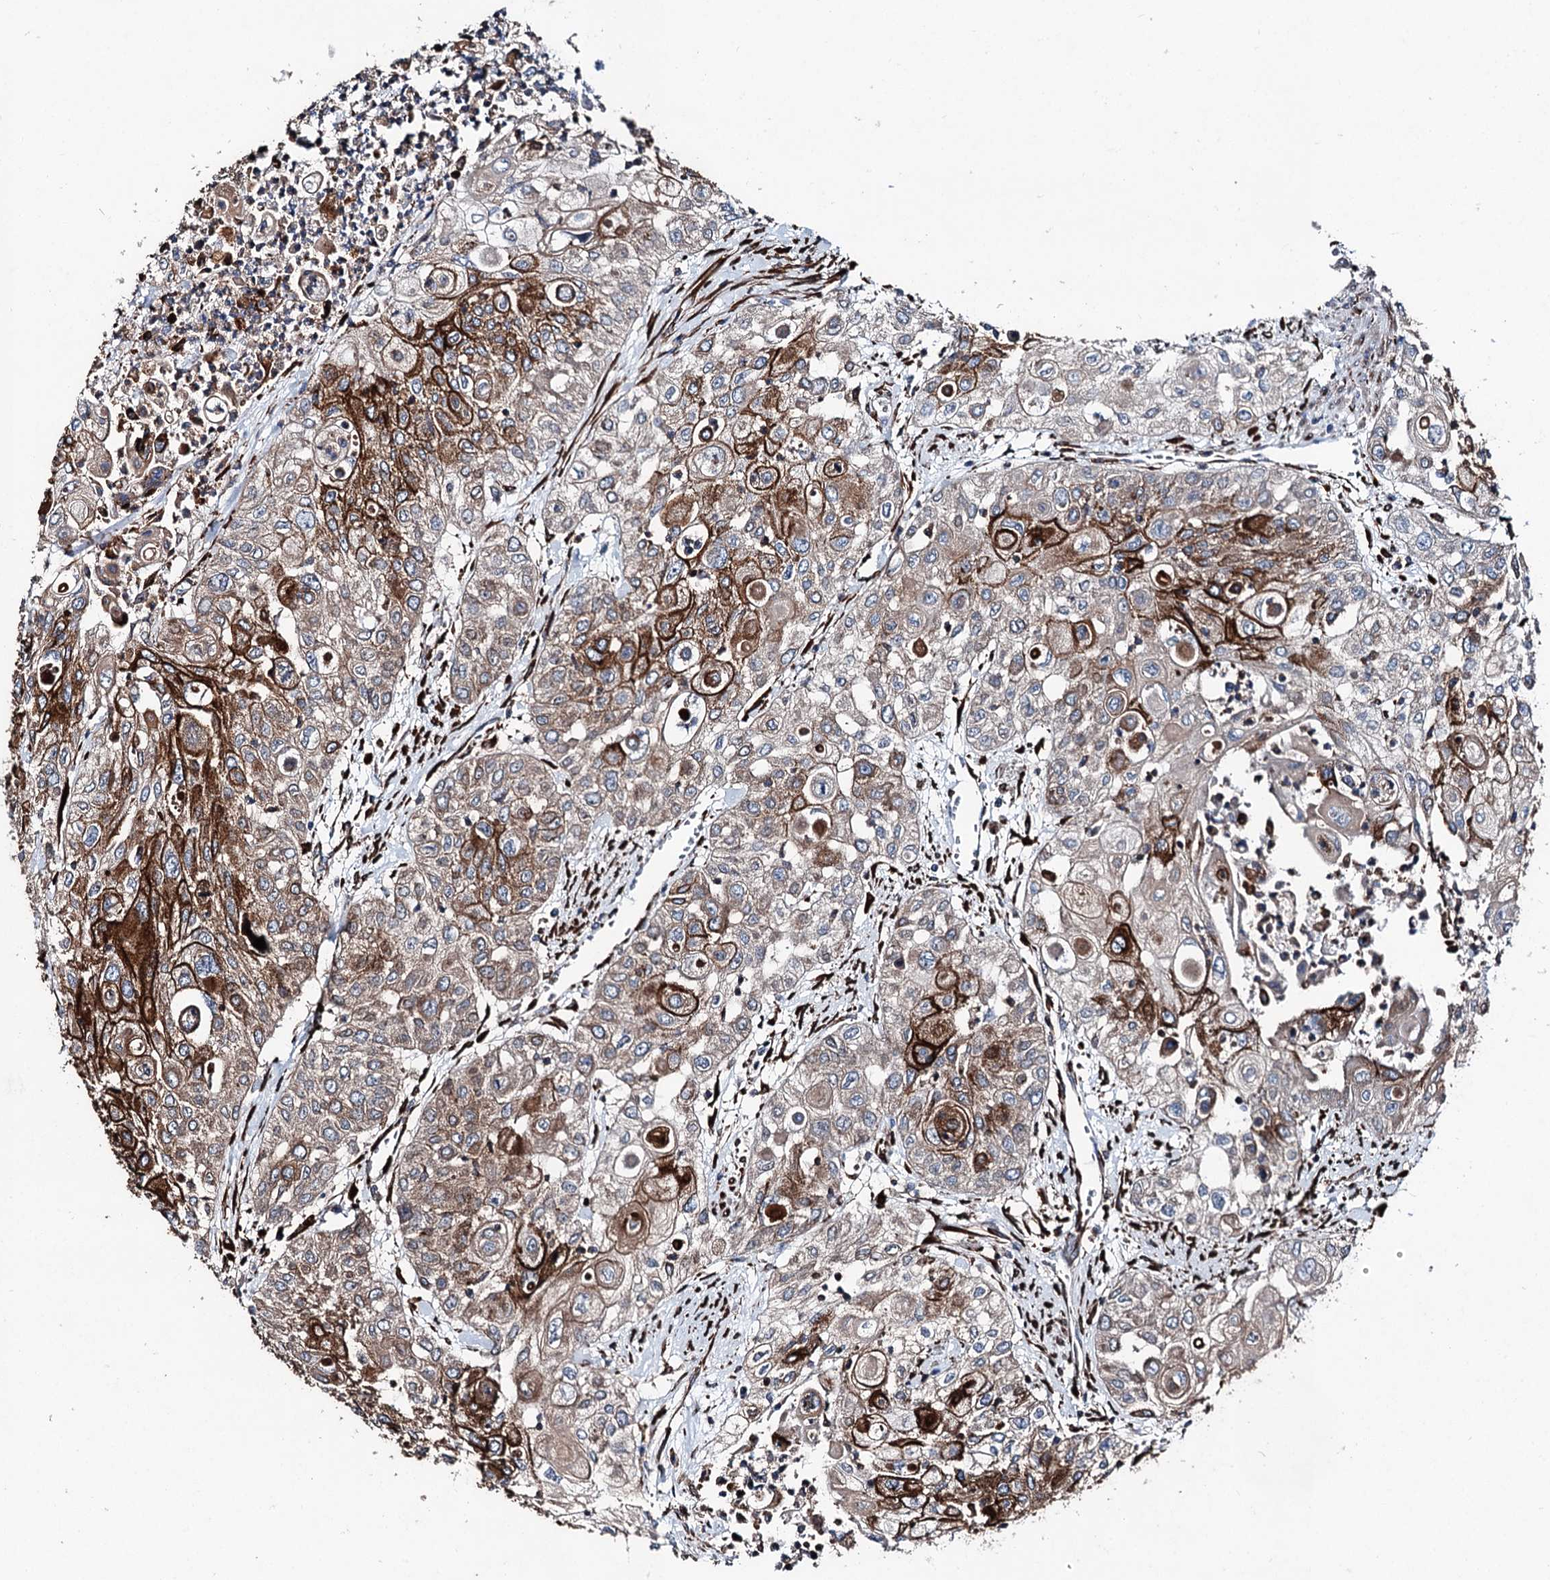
{"staining": {"intensity": "strong", "quantity": "25%-75%", "location": "cytoplasmic/membranous"}, "tissue": "urothelial cancer", "cell_type": "Tumor cells", "image_type": "cancer", "snomed": [{"axis": "morphology", "description": "Urothelial carcinoma, High grade"}, {"axis": "topography", "description": "Urinary bladder"}], "caption": "The image demonstrates staining of urothelial cancer, revealing strong cytoplasmic/membranous protein staining (brown color) within tumor cells. Immunohistochemistry stains the protein in brown and the nuclei are stained blue.", "gene": "DDIAS", "patient": {"sex": "female", "age": 79}}